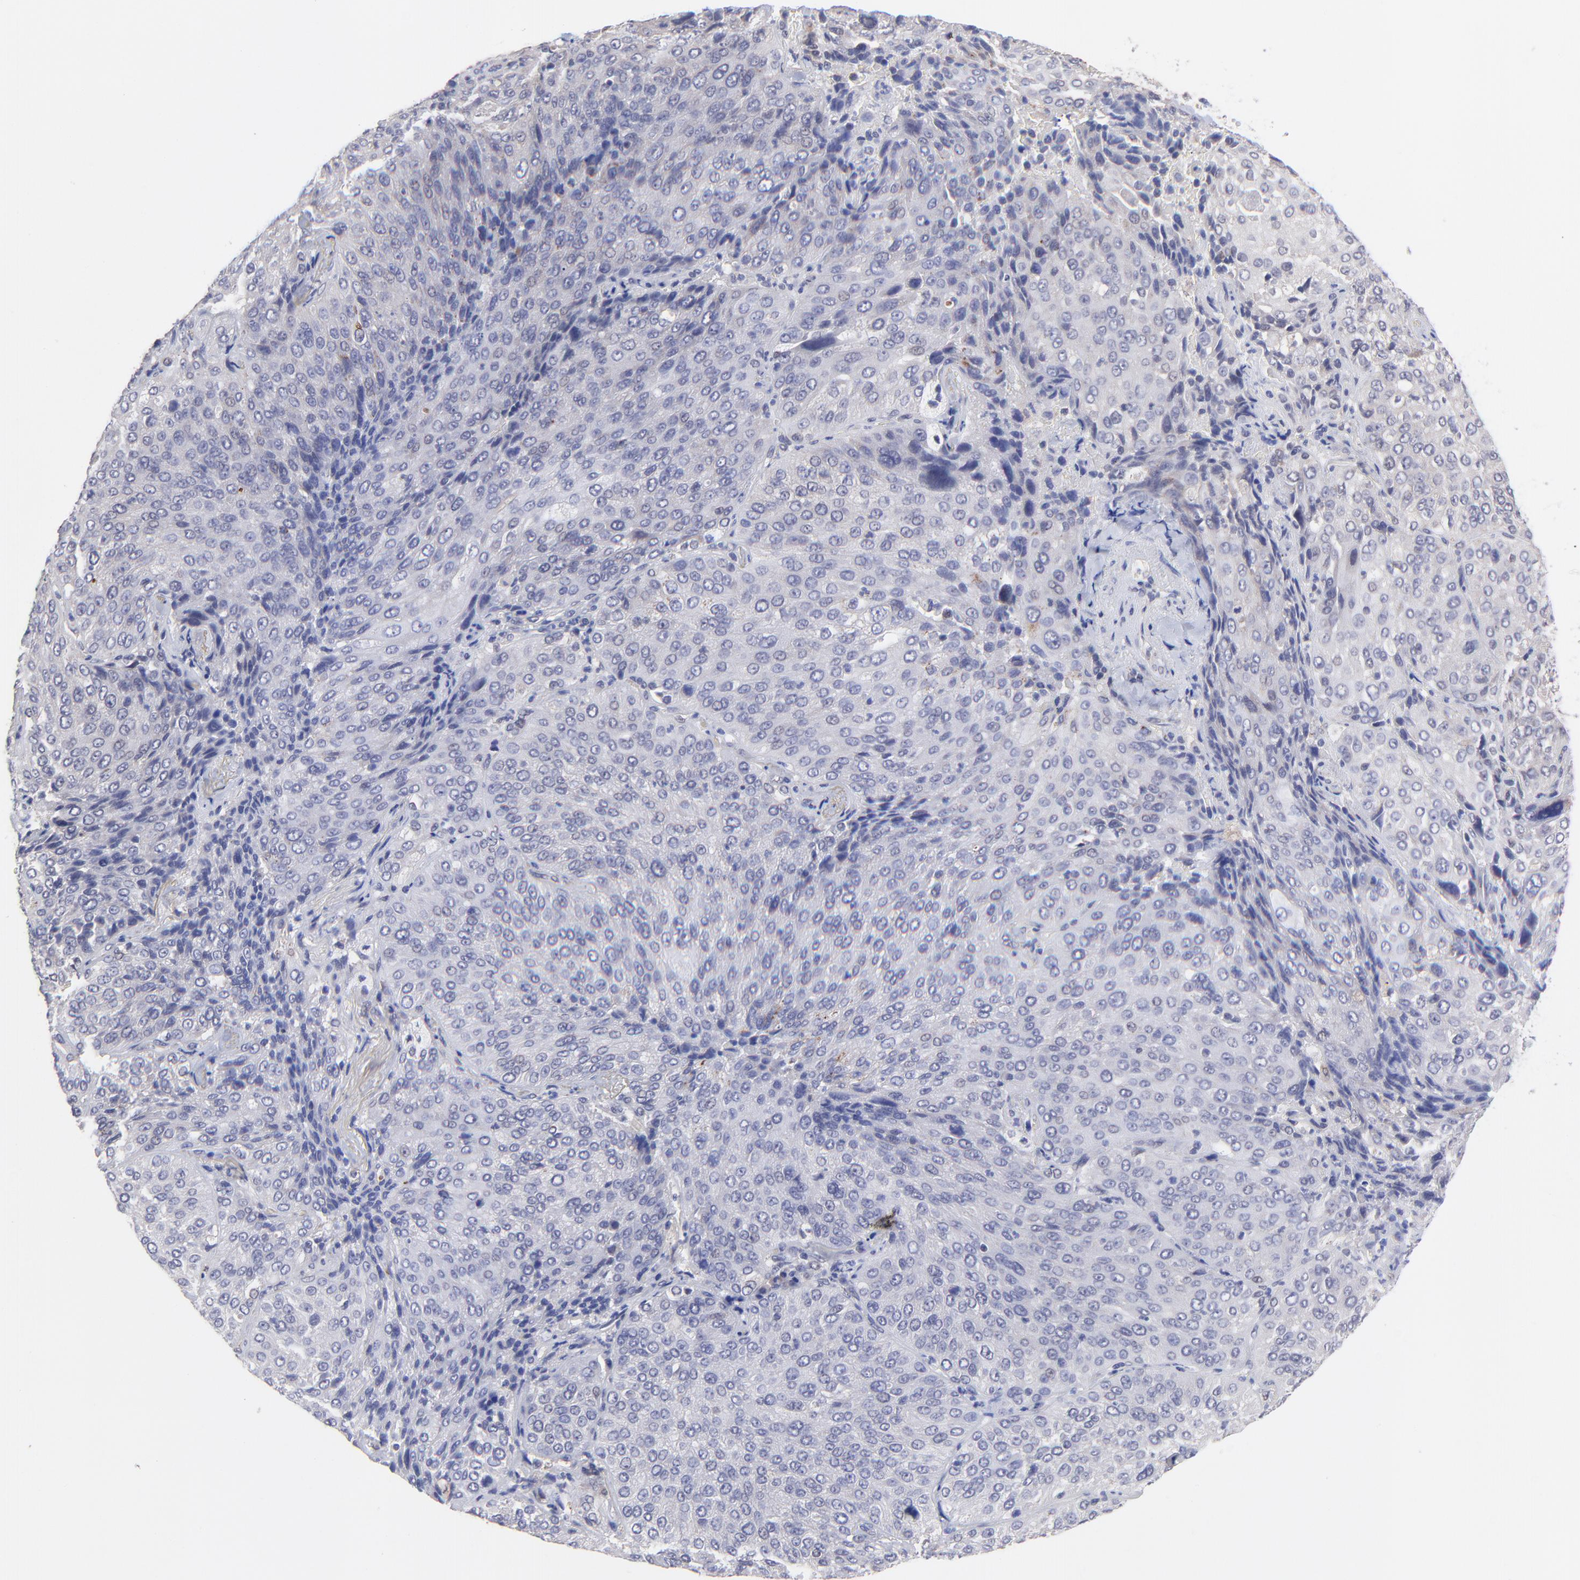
{"staining": {"intensity": "negative", "quantity": "none", "location": "none"}, "tissue": "lung cancer", "cell_type": "Tumor cells", "image_type": "cancer", "snomed": [{"axis": "morphology", "description": "Squamous cell carcinoma, NOS"}, {"axis": "topography", "description": "Lung"}], "caption": "The immunohistochemistry micrograph has no significant expression in tumor cells of lung cancer (squamous cell carcinoma) tissue.", "gene": "ZNF747", "patient": {"sex": "male", "age": 54}}